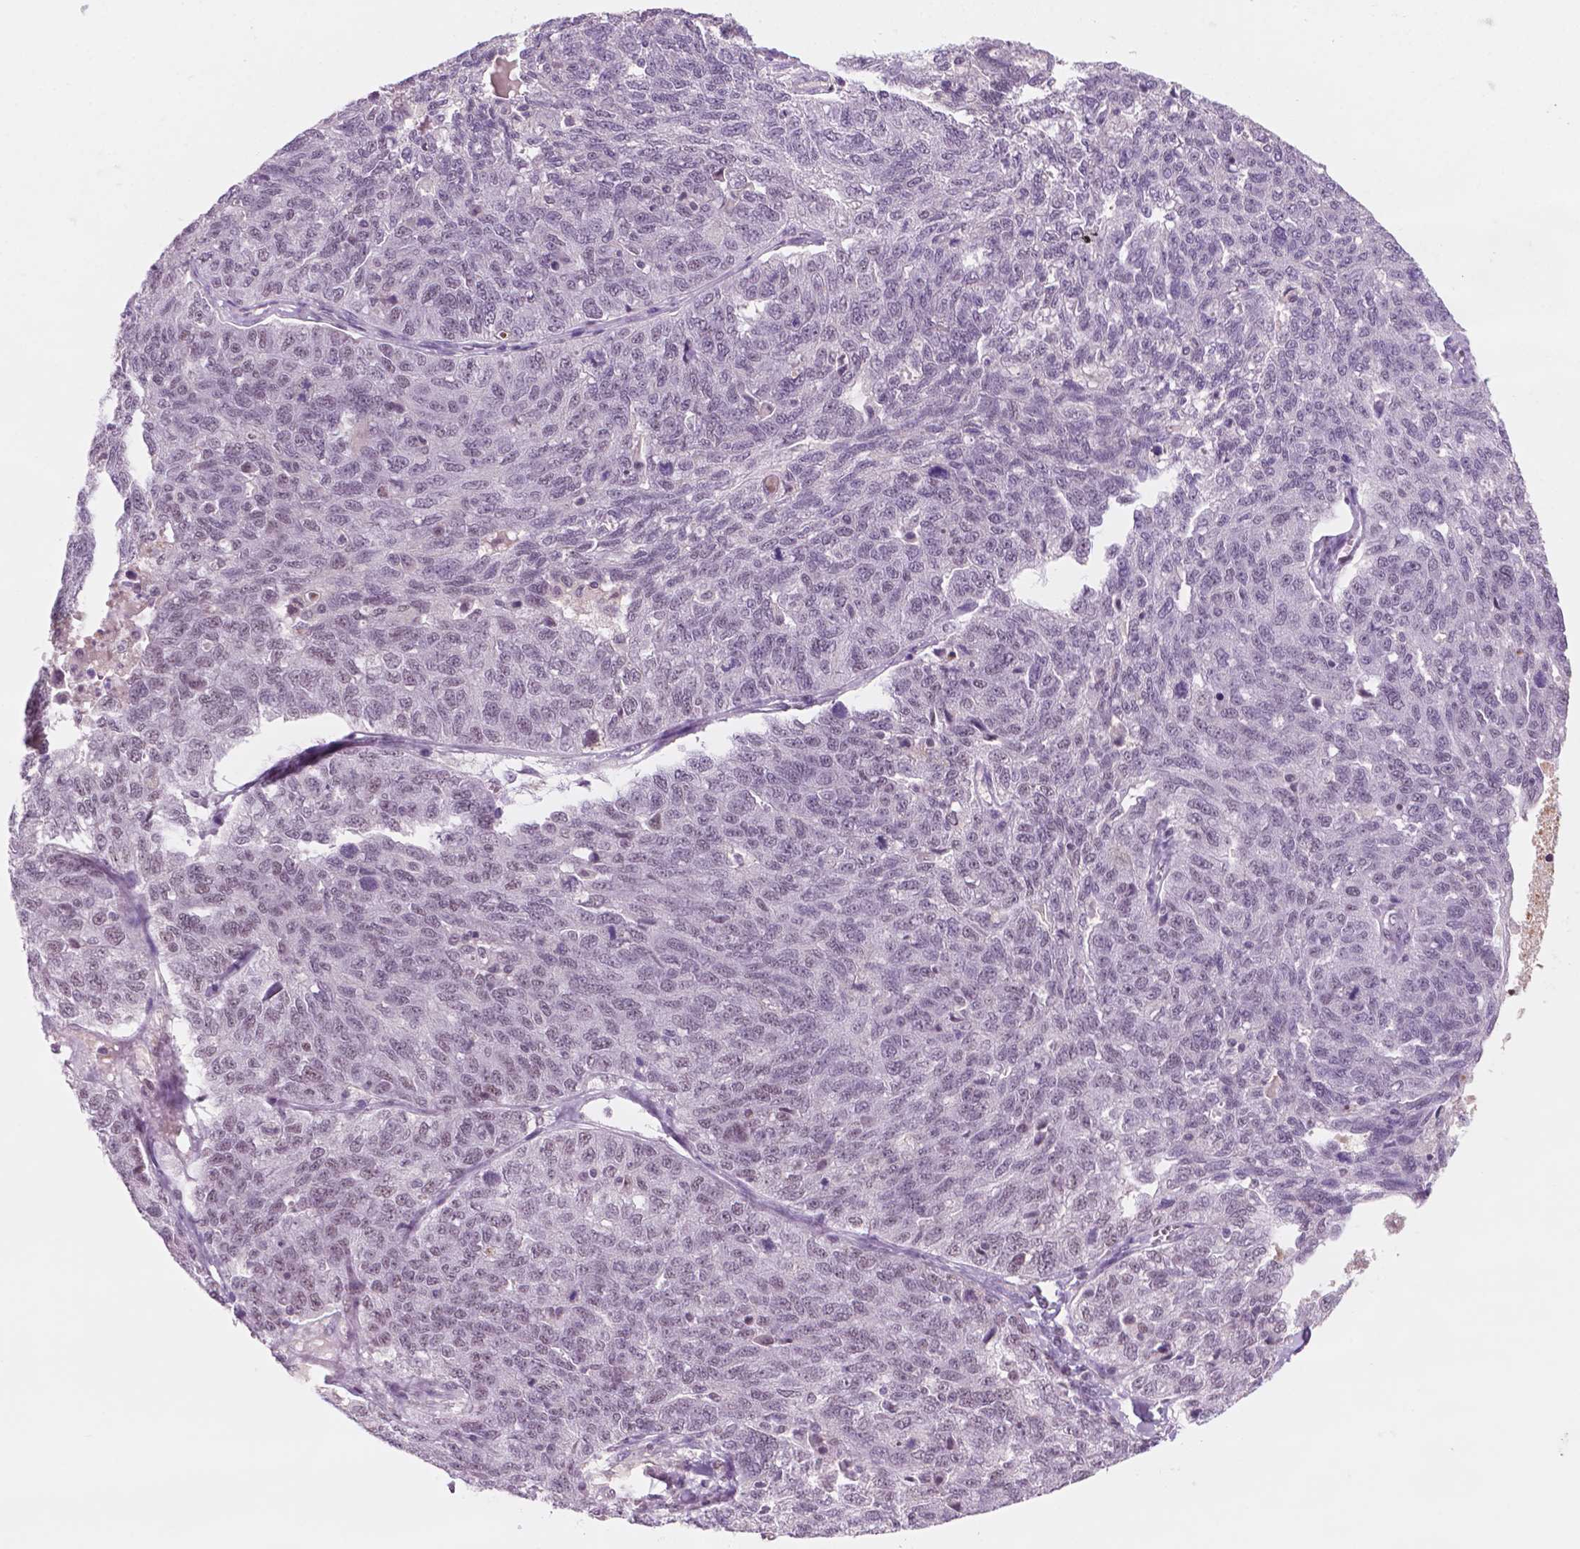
{"staining": {"intensity": "weak", "quantity": "<25%", "location": "nuclear"}, "tissue": "ovarian cancer", "cell_type": "Tumor cells", "image_type": "cancer", "snomed": [{"axis": "morphology", "description": "Cystadenocarcinoma, serous, NOS"}, {"axis": "topography", "description": "Ovary"}], "caption": "Tumor cells show no significant protein positivity in ovarian serous cystadenocarcinoma.", "gene": "CTR9", "patient": {"sex": "female", "age": 71}}